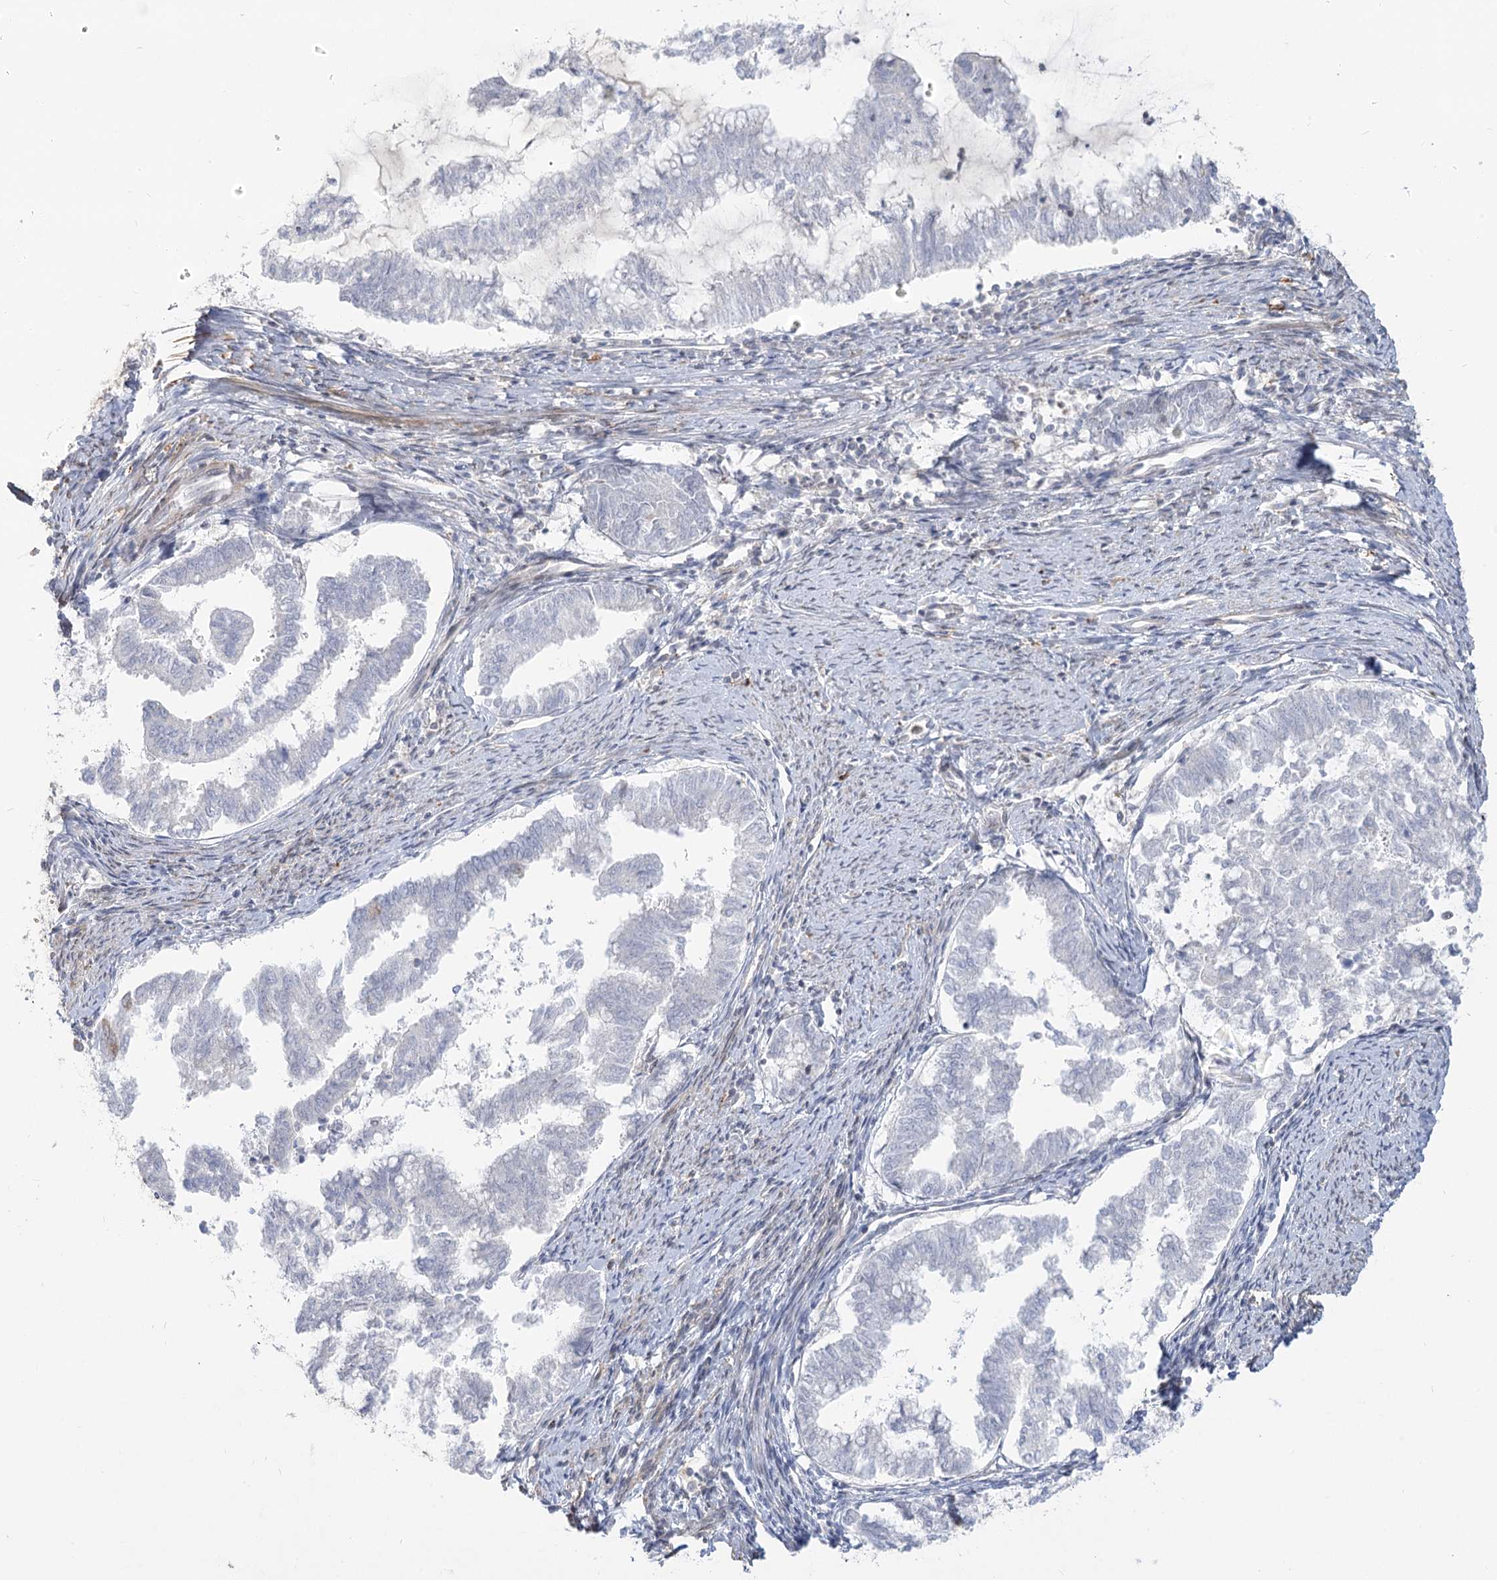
{"staining": {"intensity": "negative", "quantity": "none", "location": "none"}, "tissue": "endometrial cancer", "cell_type": "Tumor cells", "image_type": "cancer", "snomed": [{"axis": "morphology", "description": "Adenocarcinoma, NOS"}, {"axis": "topography", "description": "Endometrium"}], "caption": "High magnification brightfield microscopy of endometrial cancer stained with DAB (brown) and counterstained with hematoxylin (blue): tumor cells show no significant staining. The staining is performed using DAB (3,3'-diaminobenzidine) brown chromogen with nuclei counter-stained in using hematoxylin.", "gene": "MTMR3", "patient": {"sex": "female", "age": 79}}